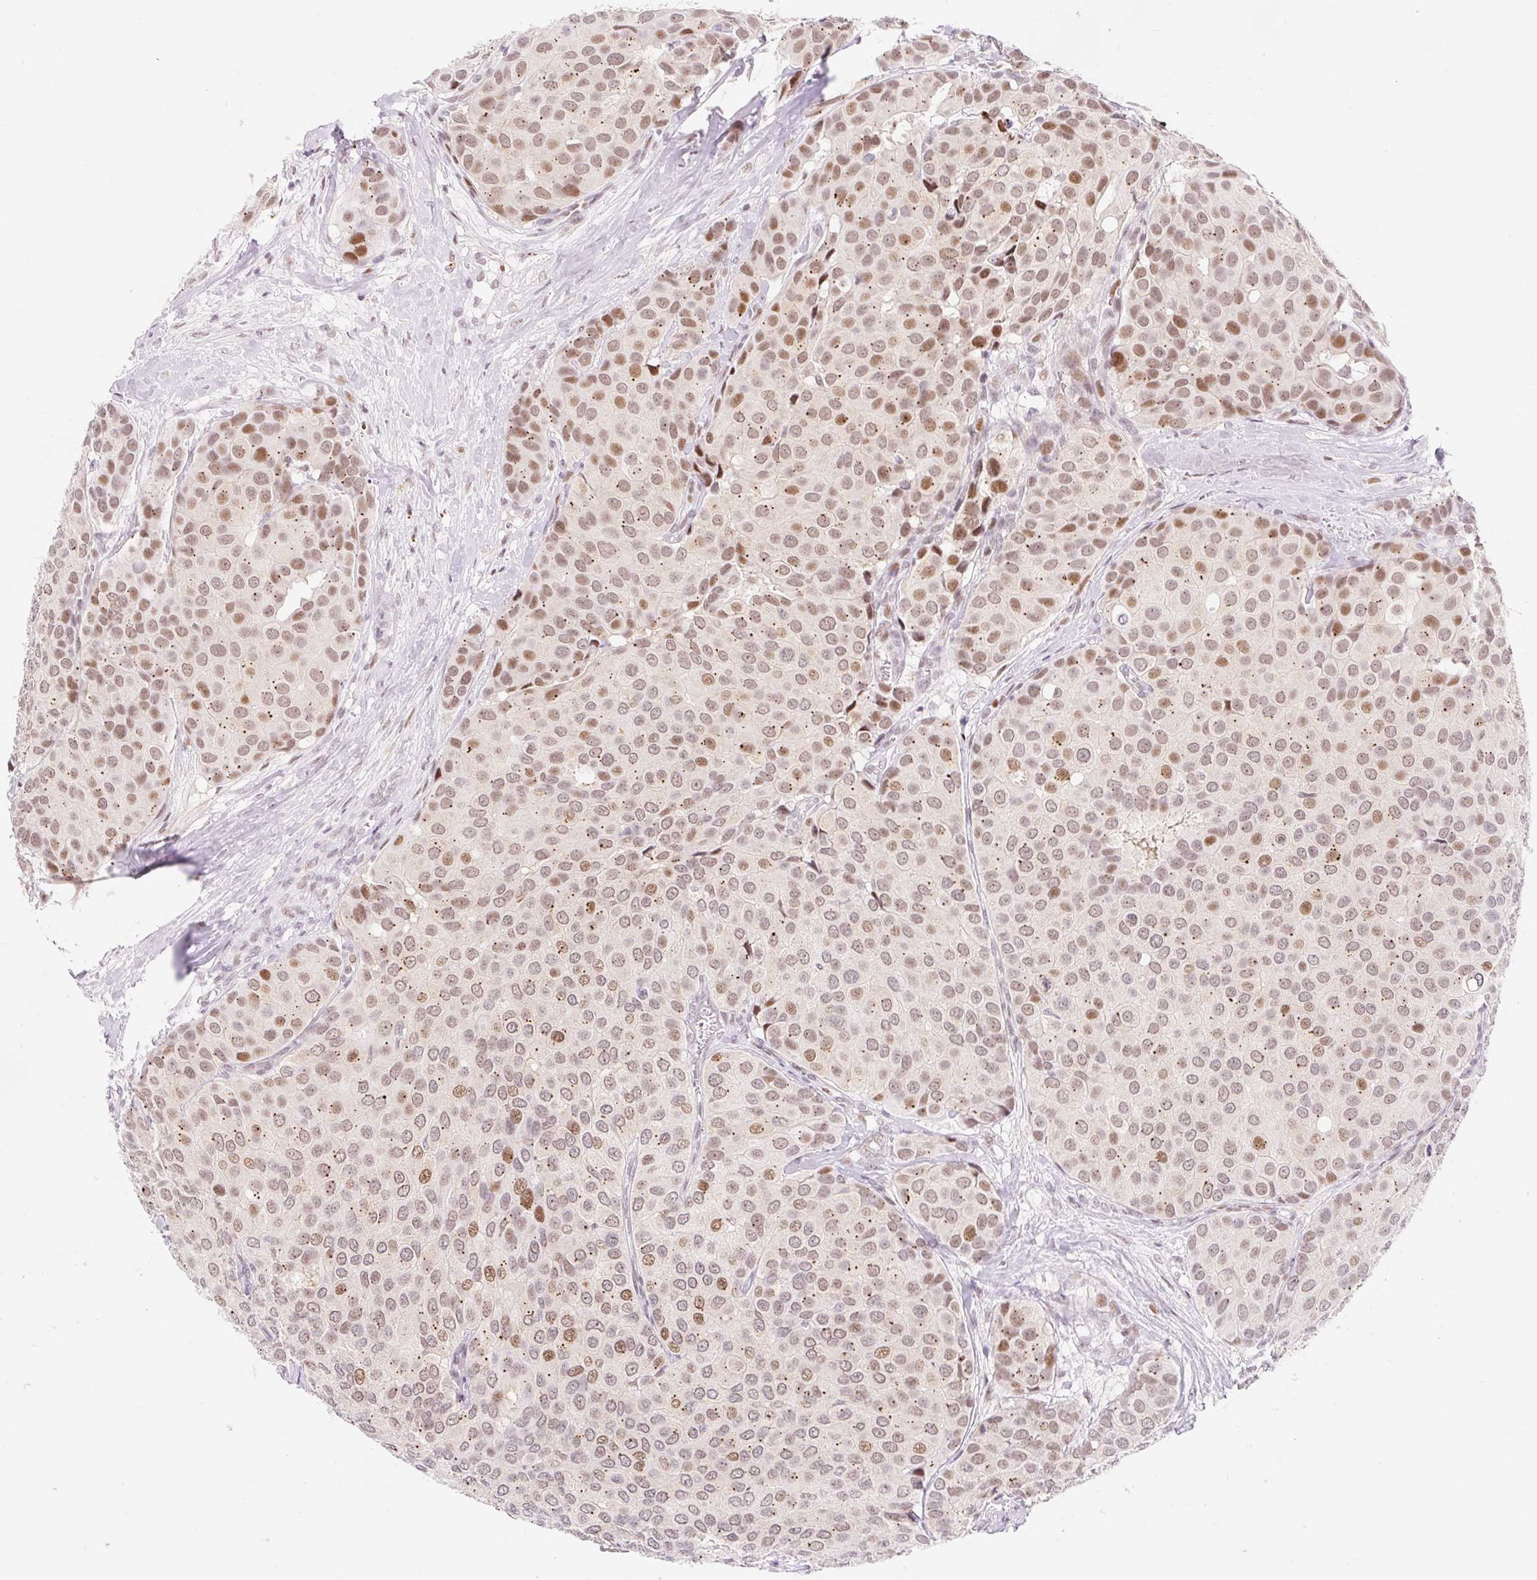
{"staining": {"intensity": "moderate", "quantity": ">75%", "location": "nuclear"}, "tissue": "breast cancer", "cell_type": "Tumor cells", "image_type": "cancer", "snomed": [{"axis": "morphology", "description": "Duct carcinoma"}, {"axis": "topography", "description": "Breast"}], "caption": "DAB (3,3'-diaminobenzidine) immunohistochemical staining of breast cancer (intraductal carcinoma) shows moderate nuclear protein positivity in approximately >75% of tumor cells.", "gene": "H2BW1", "patient": {"sex": "female", "age": 70}}